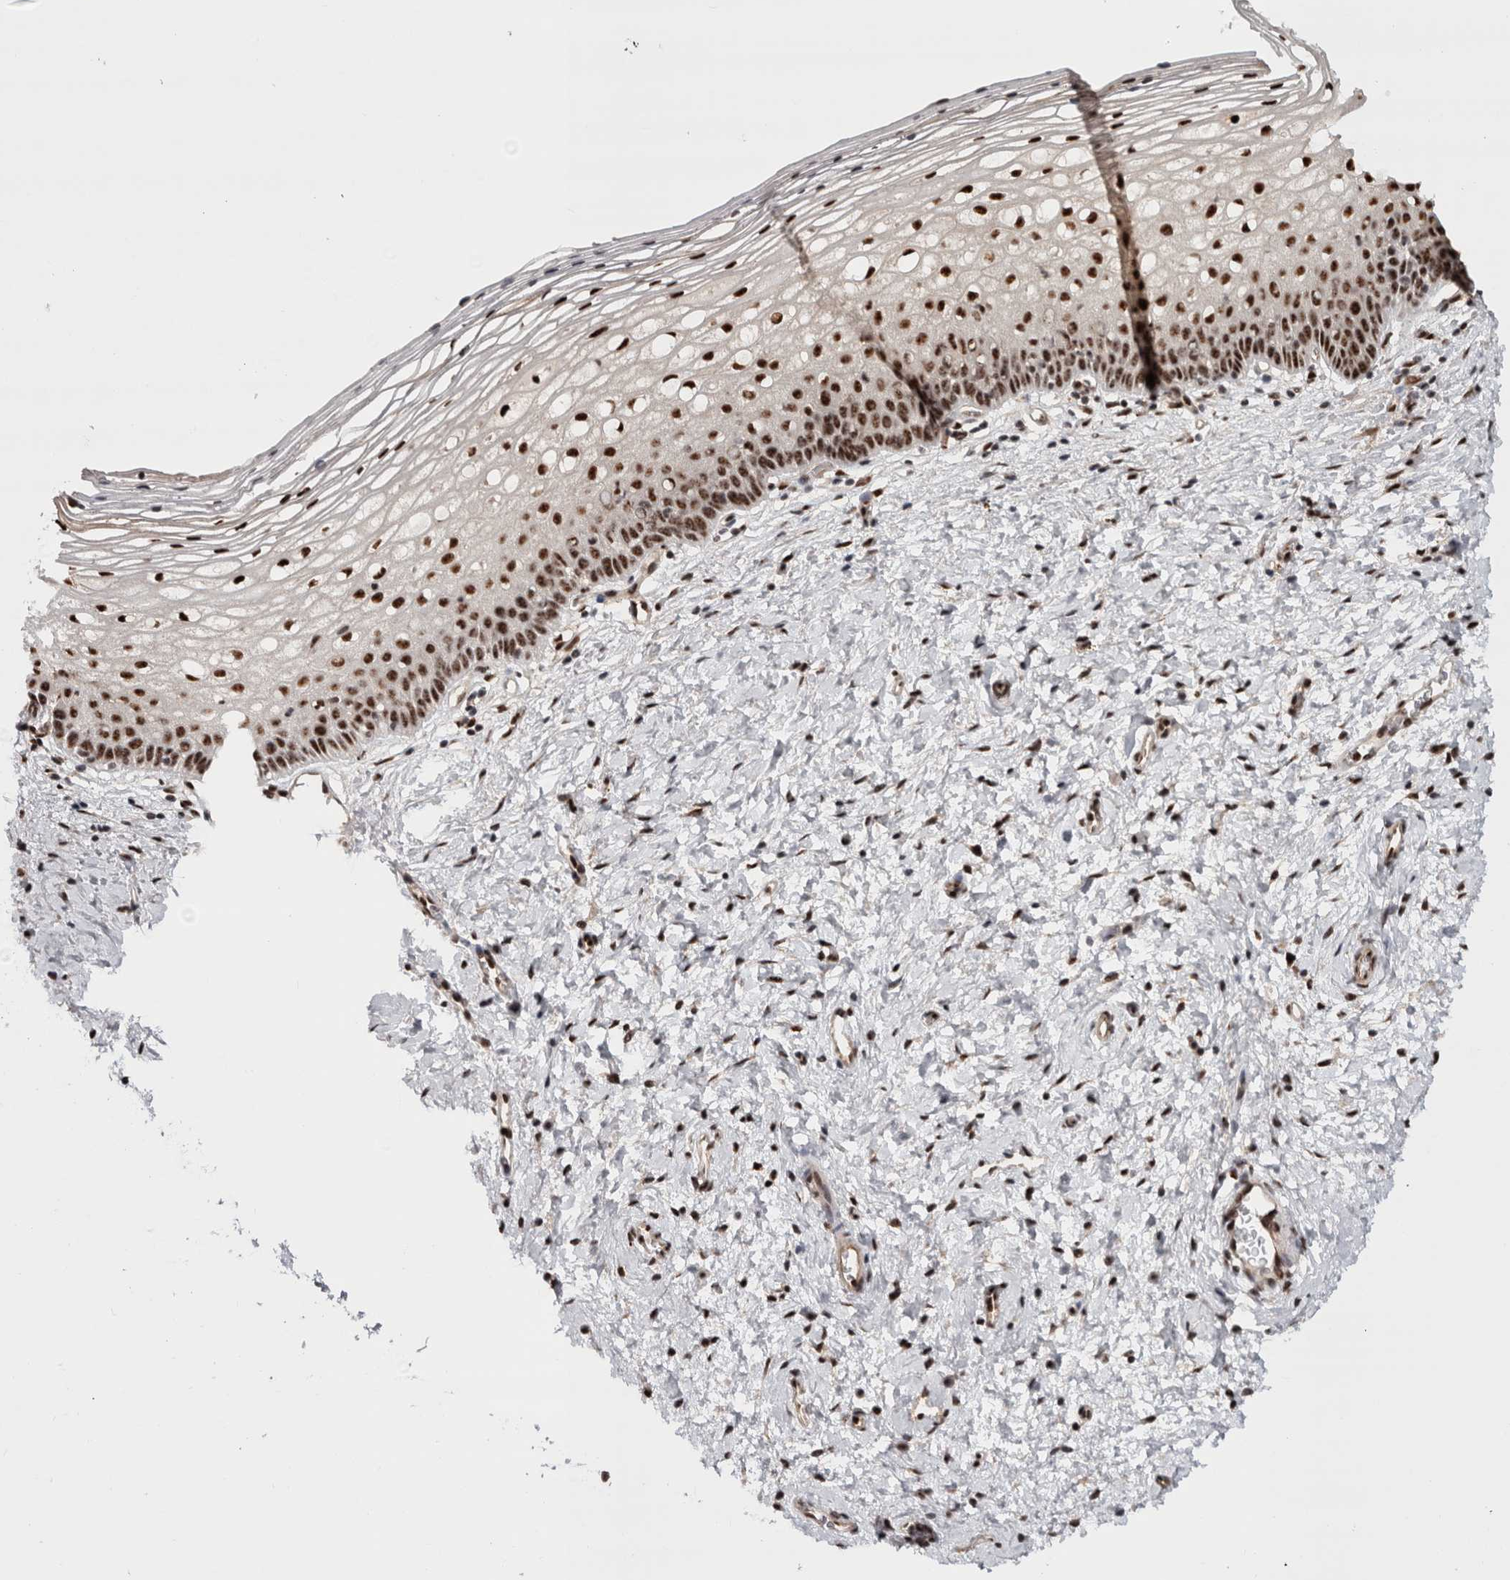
{"staining": {"intensity": "strong", "quantity": ">75%", "location": "nuclear"}, "tissue": "cervix", "cell_type": "Squamous epithelial cells", "image_type": "normal", "snomed": [{"axis": "morphology", "description": "Normal tissue, NOS"}, {"axis": "topography", "description": "Cervix"}], "caption": "The image shows immunohistochemical staining of unremarkable cervix. There is strong nuclear expression is identified in approximately >75% of squamous epithelial cells.", "gene": "MKNK1", "patient": {"sex": "female", "age": 72}}